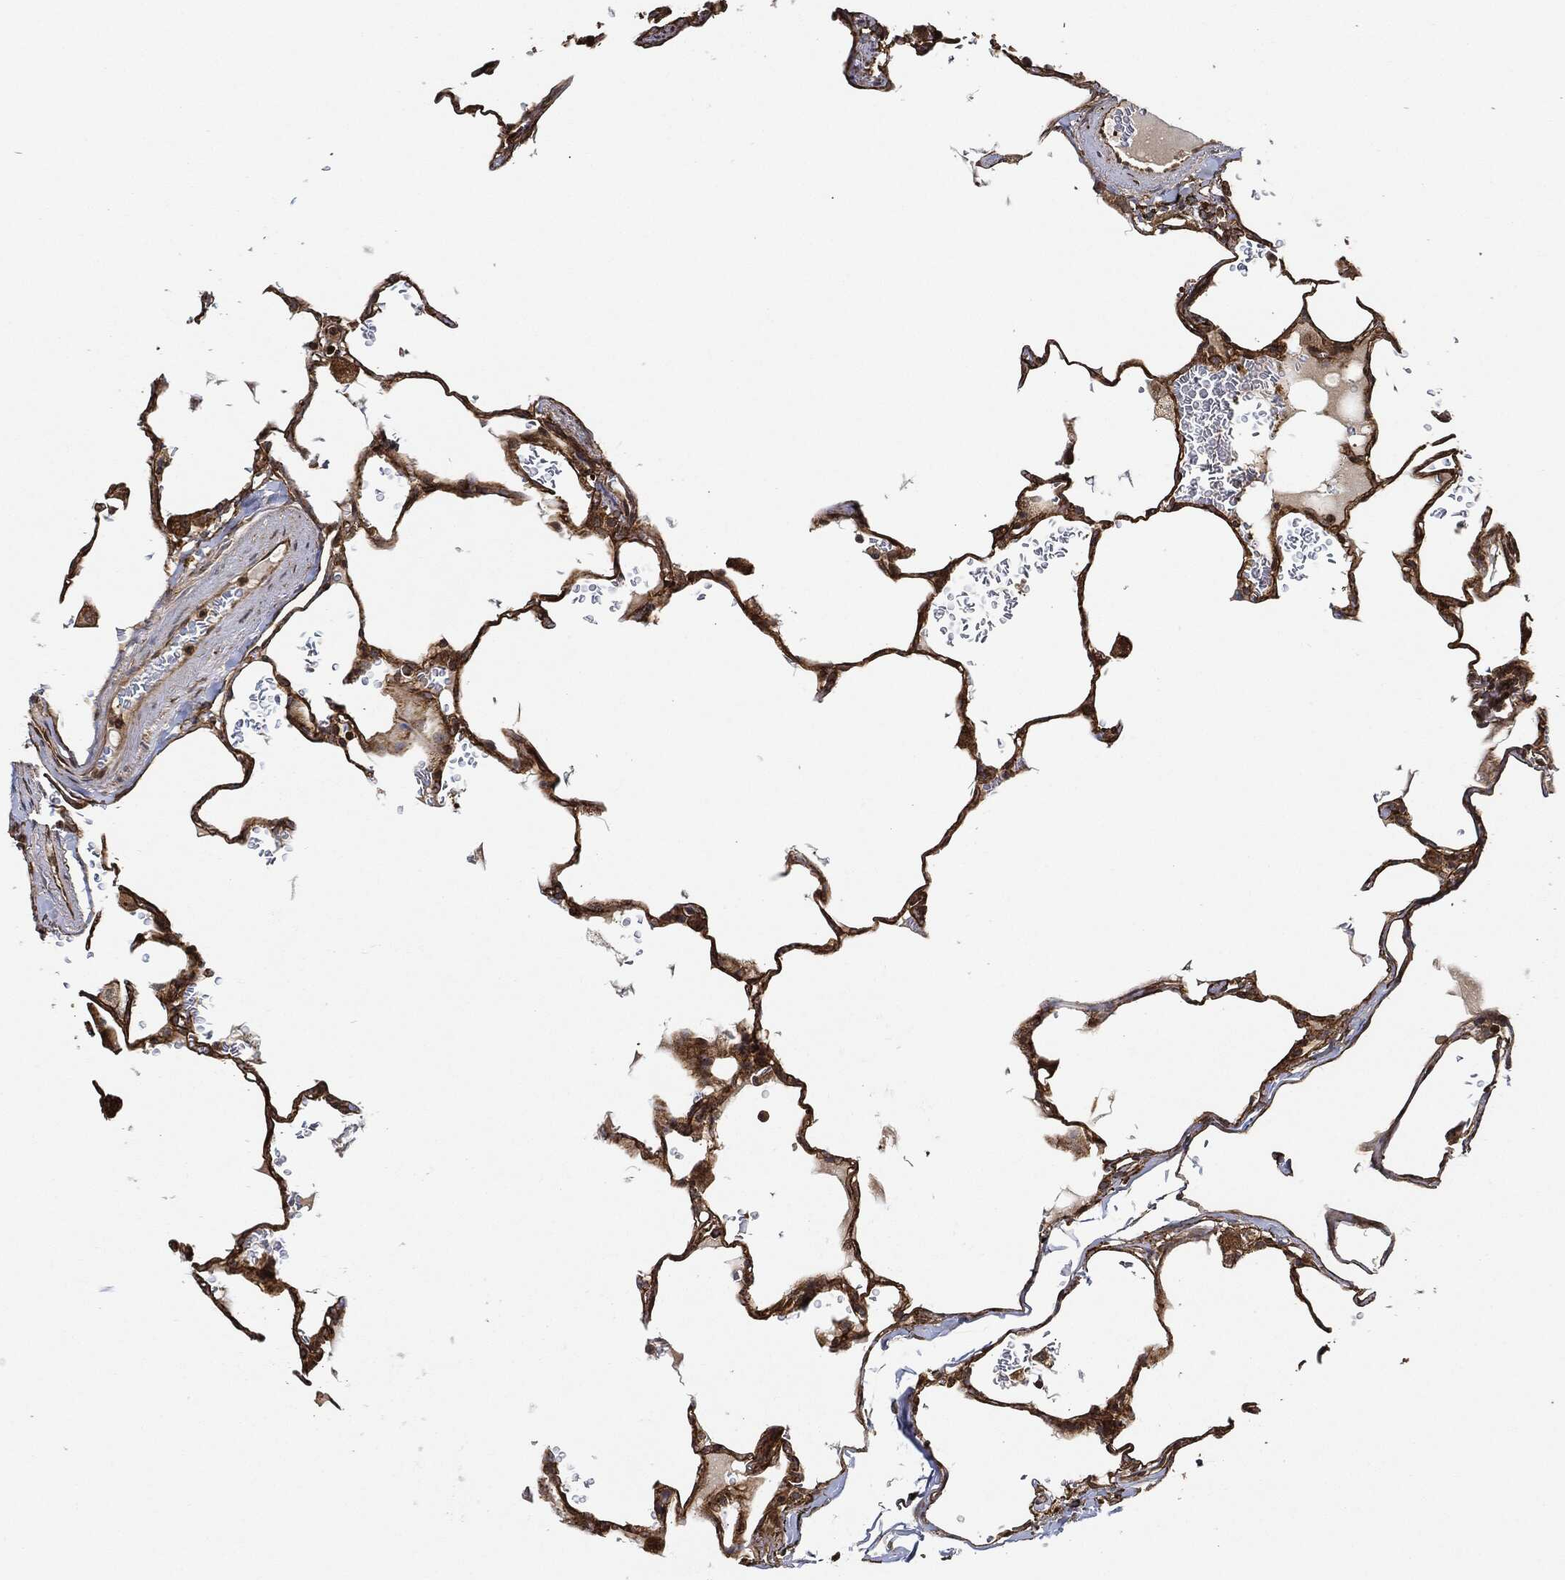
{"staining": {"intensity": "strong", "quantity": ">75%", "location": "cytoplasmic/membranous"}, "tissue": "lung", "cell_type": "Alveolar cells", "image_type": "normal", "snomed": [{"axis": "morphology", "description": "Normal tissue, NOS"}, {"axis": "morphology", "description": "Adenocarcinoma, metastatic, NOS"}, {"axis": "topography", "description": "Lung"}], "caption": "A photomicrograph of lung stained for a protein exhibits strong cytoplasmic/membranous brown staining in alveolar cells. The protein is shown in brown color, while the nuclei are stained blue.", "gene": "MAP3K3", "patient": {"sex": "male", "age": 45}}